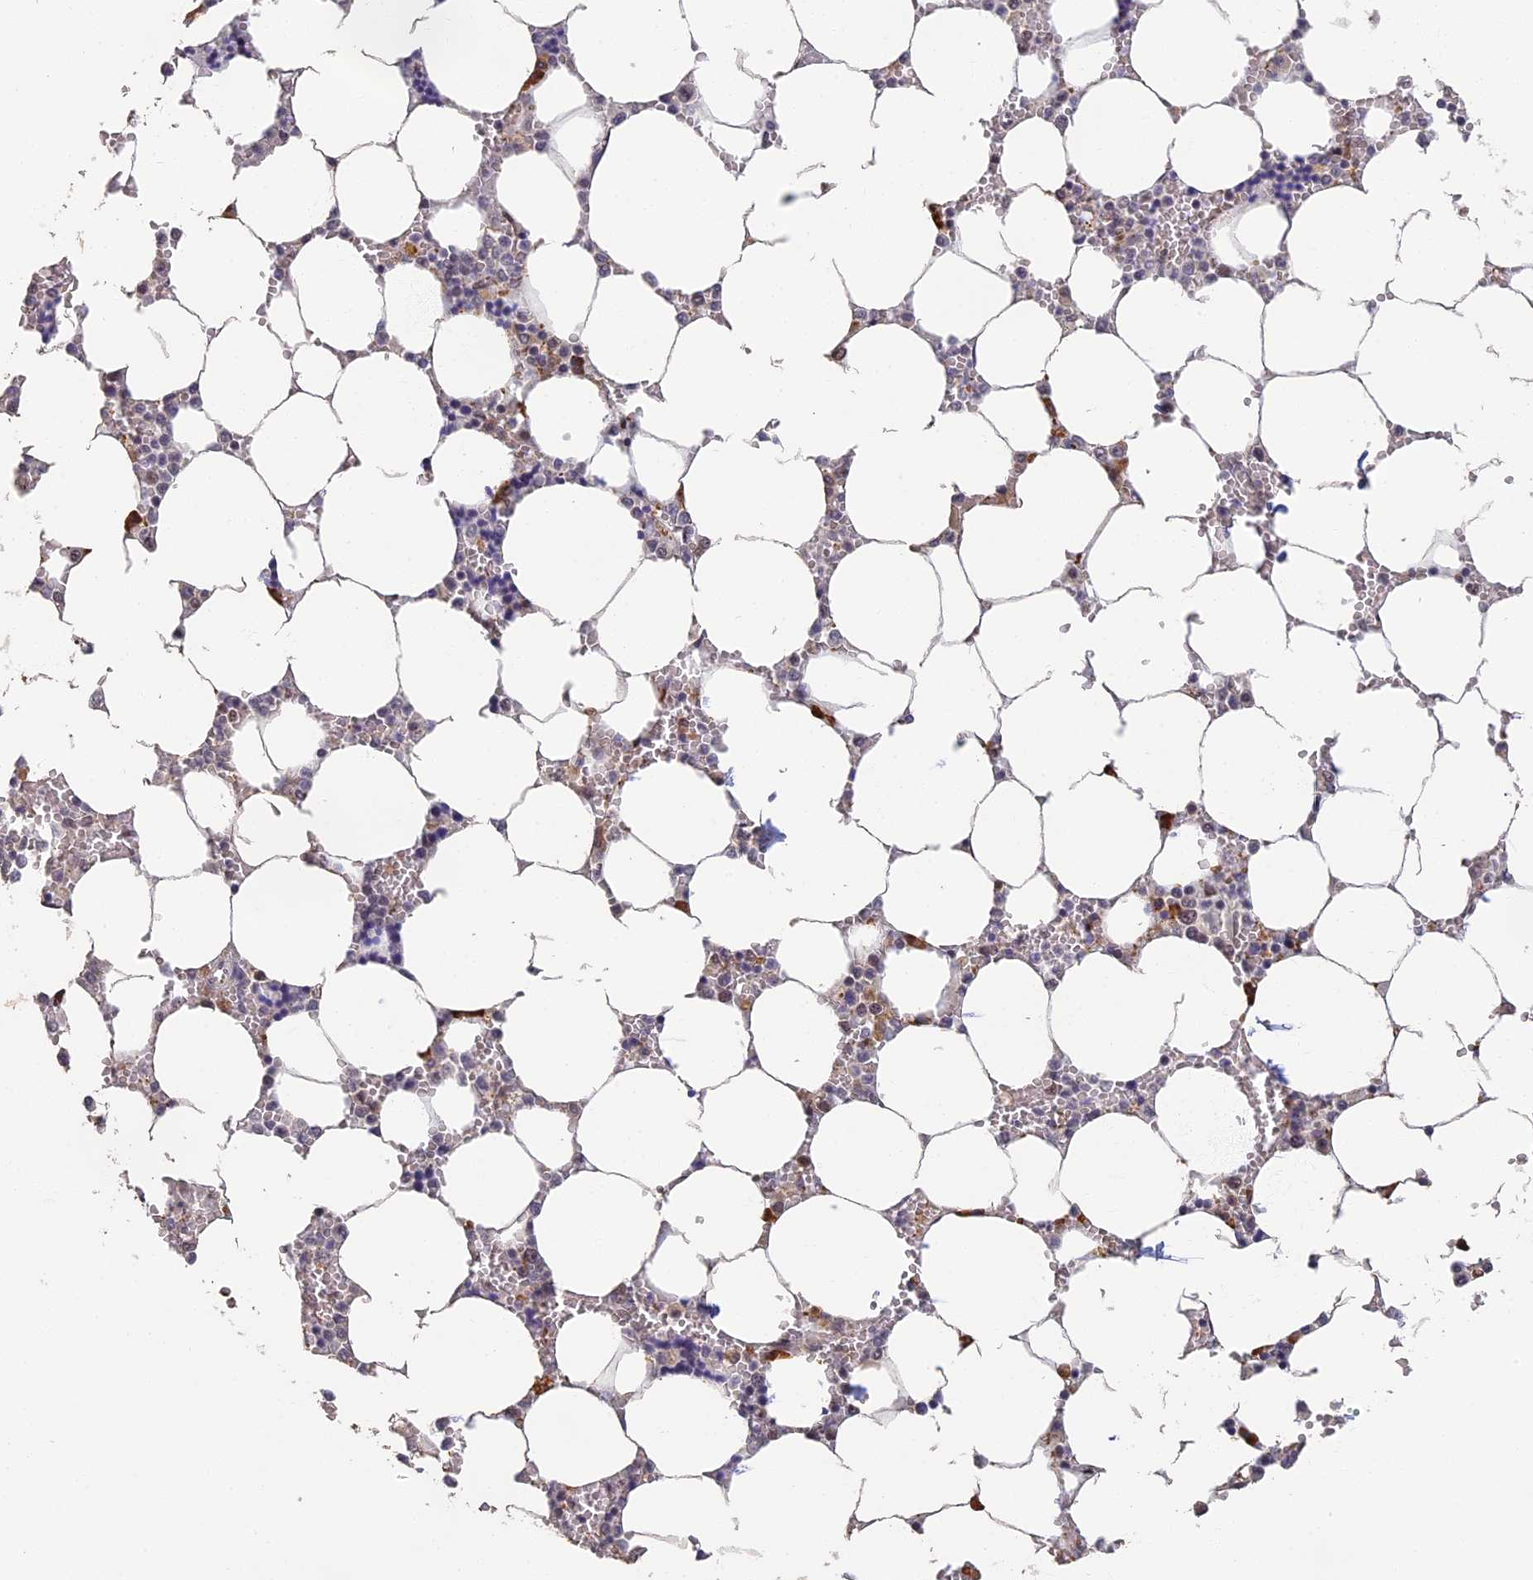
{"staining": {"intensity": "moderate", "quantity": "25%-75%", "location": "cytoplasmic/membranous,nuclear"}, "tissue": "bone marrow", "cell_type": "Hematopoietic cells", "image_type": "normal", "snomed": [{"axis": "morphology", "description": "Normal tissue, NOS"}, {"axis": "topography", "description": "Bone marrow"}], "caption": "High-magnification brightfield microscopy of unremarkable bone marrow stained with DAB (3,3'-diaminobenzidine) (brown) and counterstained with hematoxylin (blue). hematopoietic cells exhibit moderate cytoplasmic/membranous,nuclear positivity is present in about25%-75% of cells.", "gene": "MORF4L1", "patient": {"sex": "male", "age": 64}}